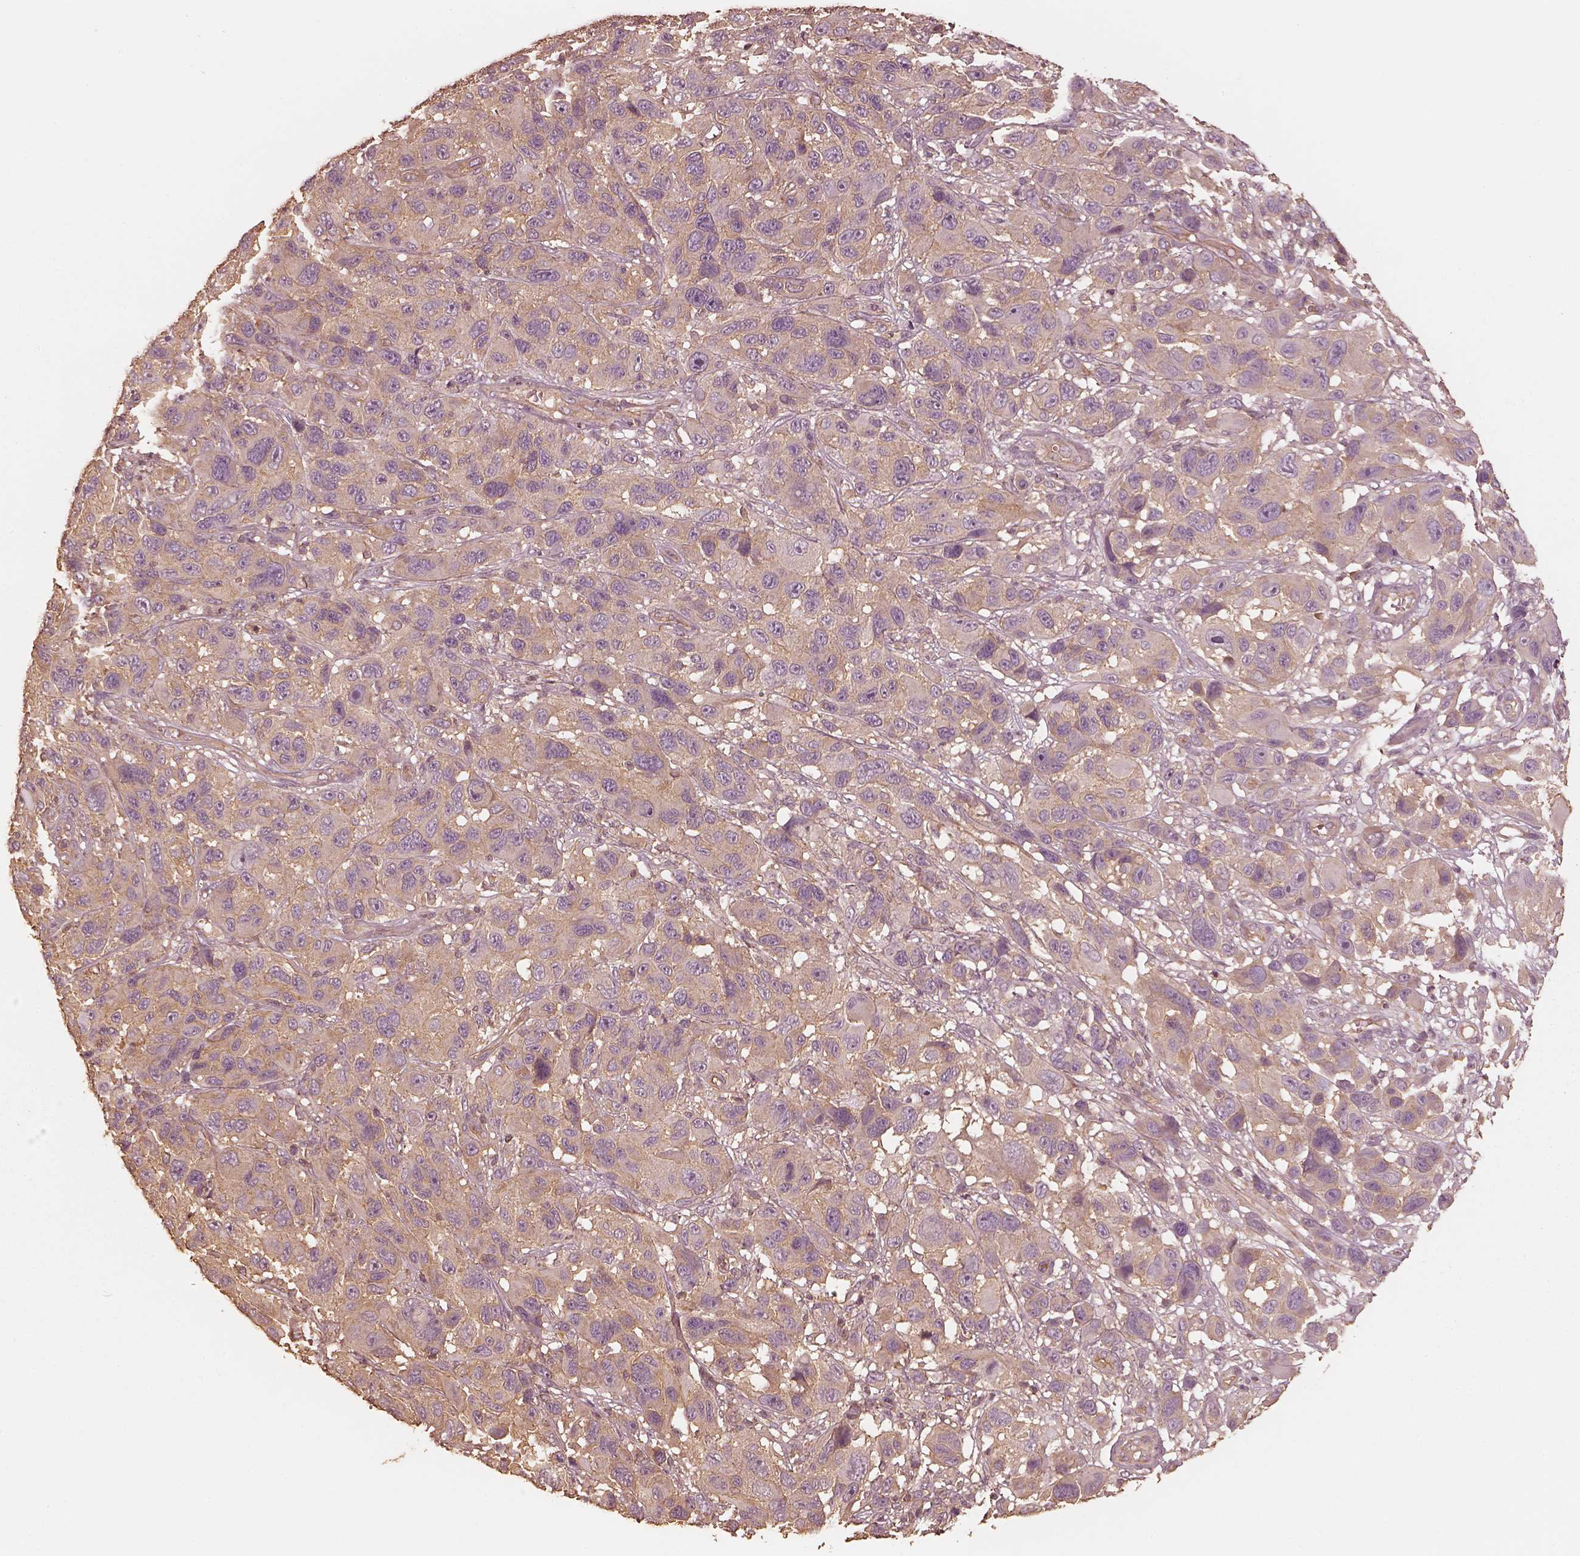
{"staining": {"intensity": "moderate", "quantity": "25%-75%", "location": "cytoplasmic/membranous"}, "tissue": "melanoma", "cell_type": "Tumor cells", "image_type": "cancer", "snomed": [{"axis": "morphology", "description": "Malignant melanoma, NOS"}, {"axis": "topography", "description": "Skin"}], "caption": "Melanoma tissue reveals moderate cytoplasmic/membranous staining in about 25%-75% of tumor cells", "gene": "WDR7", "patient": {"sex": "male", "age": 53}}